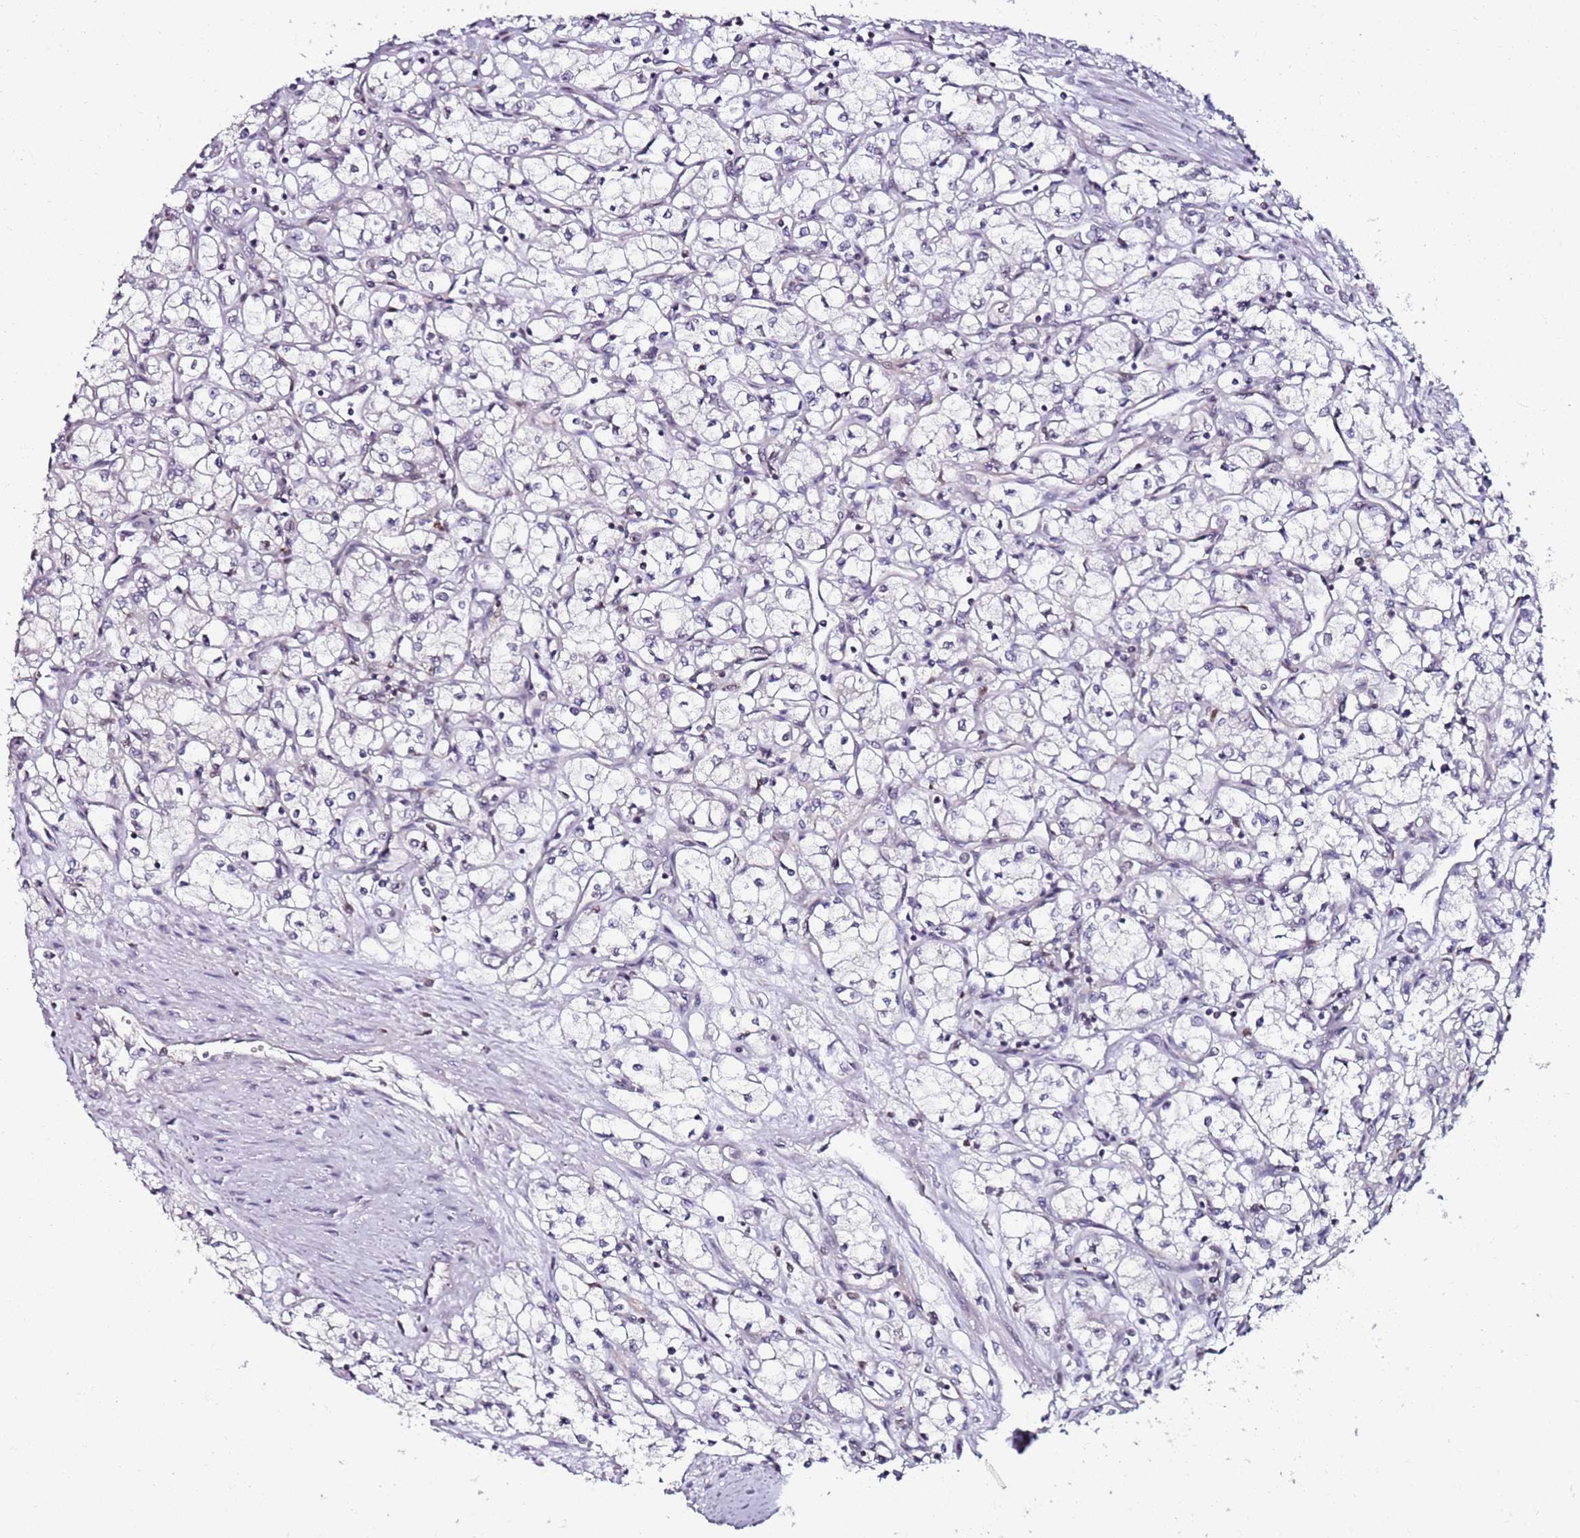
{"staining": {"intensity": "negative", "quantity": "none", "location": "none"}, "tissue": "renal cancer", "cell_type": "Tumor cells", "image_type": "cancer", "snomed": [{"axis": "morphology", "description": "Adenocarcinoma, NOS"}, {"axis": "topography", "description": "Kidney"}], "caption": "An immunohistochemistry image of renal cancer is shown. There is no staining in tumor cells of renal cancer.", "gene": "DUSP28", "patient": {"sex": "male", "age": 59}}